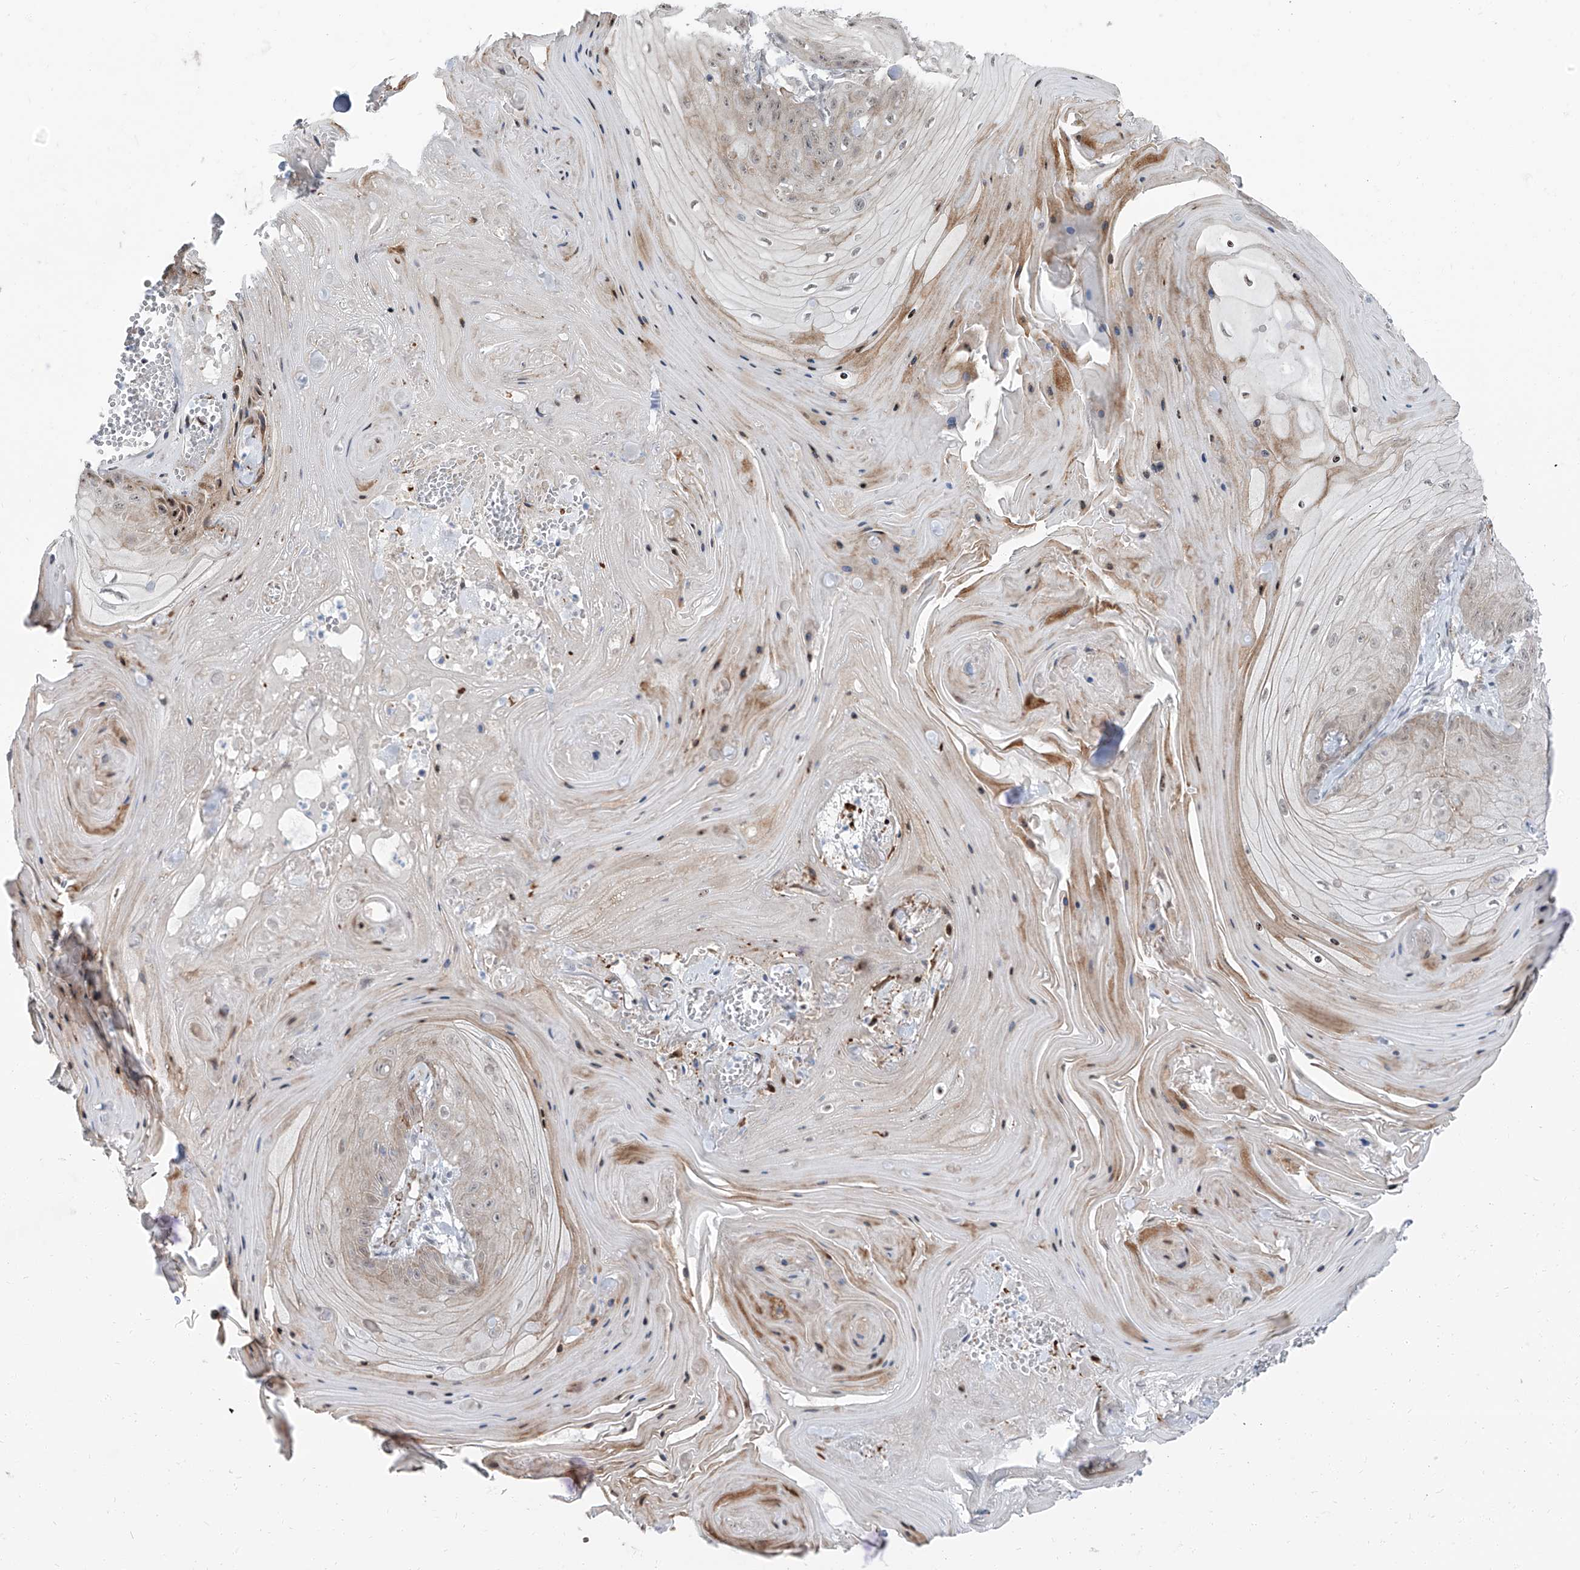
{"staining": {"intensity": "negative", "quantity": "none", "location": "none"}, "tissue": "skin cancer", "cell_type": "Tumor cells", "image_type": "cancer", "snomed": [{"axis": "morphology", "description": "Squamous cell carcinoma, NOS"}, {"axis": "topography", "description": "Skin"}], "caption": "Tumor cells are negative for brown protein staining in skin cancer (squamous cell carcinoma).", "gene": "TXLNB", "patient": {"sex": "male", "age": 74}}